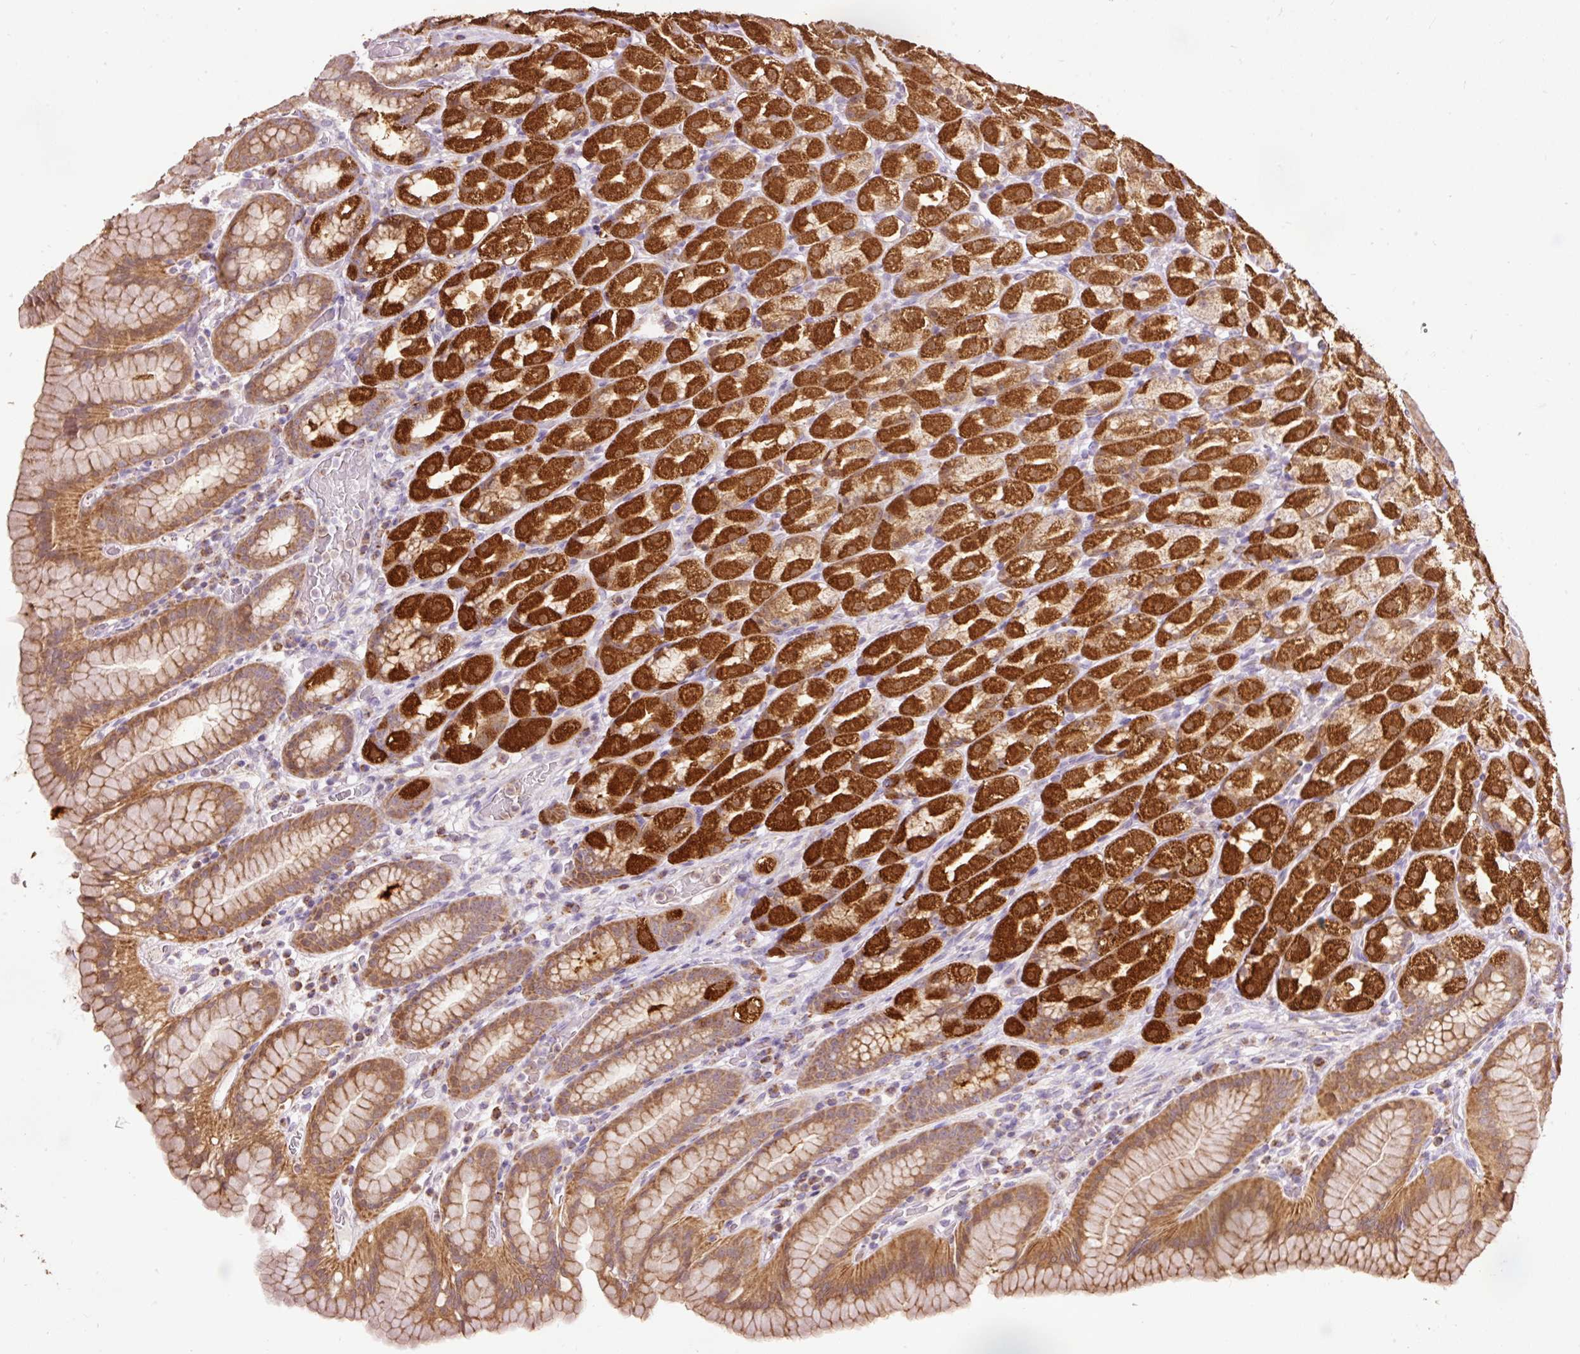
{"staining": {"intensity": "strong", "quantity": ">75%", "location": "cytoplasmic/membranous"}, "tissue": "stomach", "cell_type": "Glandular cells", "image_type": "normal", "snomed": [{"axis": "morphology", "description": "Normal tissue, NOS"}, {"axis": "topography", "description": "Stomach, upper"}, {"axis": "topography", "description": "Stomach"}], "caption": "Stomach was stained to show a protein in brown. There is high levels of strong cytoplasmic/membranous positivity in about >75% of glandular cells. The protein is shown in brown color, while the nuclei are stained blue.", "gene": "PRDX5", "patient": {"sex": "male", "age": 68}}